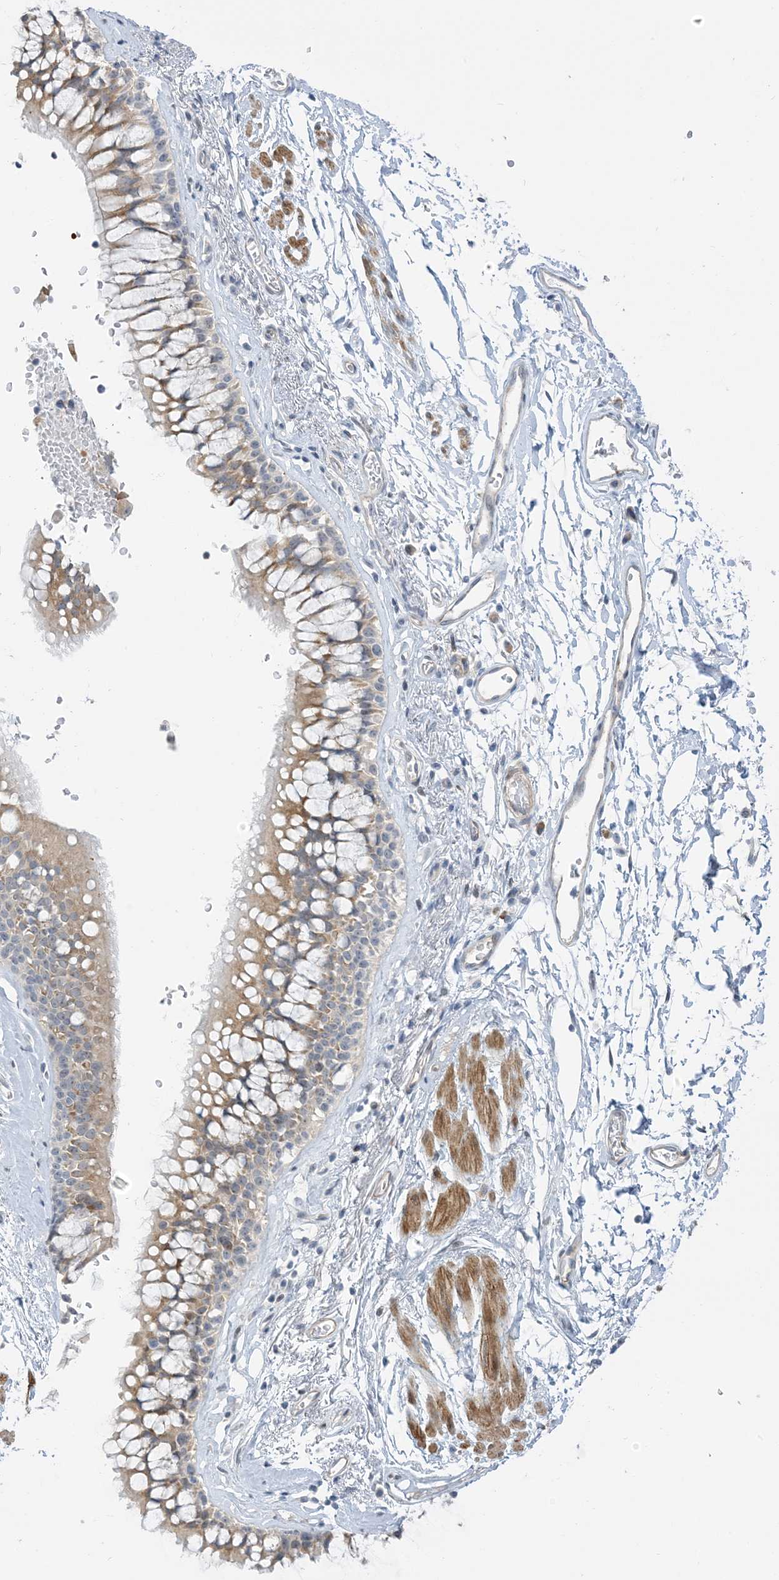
{"staining": {"intensity": "moderate", "quantity": "25%-75%", "location": "cytoplasmic/membranous"}, "tissue": "bronchus", "cell_type": "Respiratory epithelial cells", "image_type": "normal", "snomed": [{"axis": "morphology", "description": "Normal tissue, NOS"}, {"axis": "morphology", "description": "Inflammation, NOS"}, {"axis": "topography", "description": "Cartilage tissue"}, {"axis": "topography", "description": "Bronchus"}, {"axis": "topography", "description": "Lung"}], "caption": "Bronchus stained for a protein reveals moderate cytoplasmic/membranous positivity in respiratory epithelial cells.", "gene": "IL36B", "patient": {"sex": "female", "age": 64}}